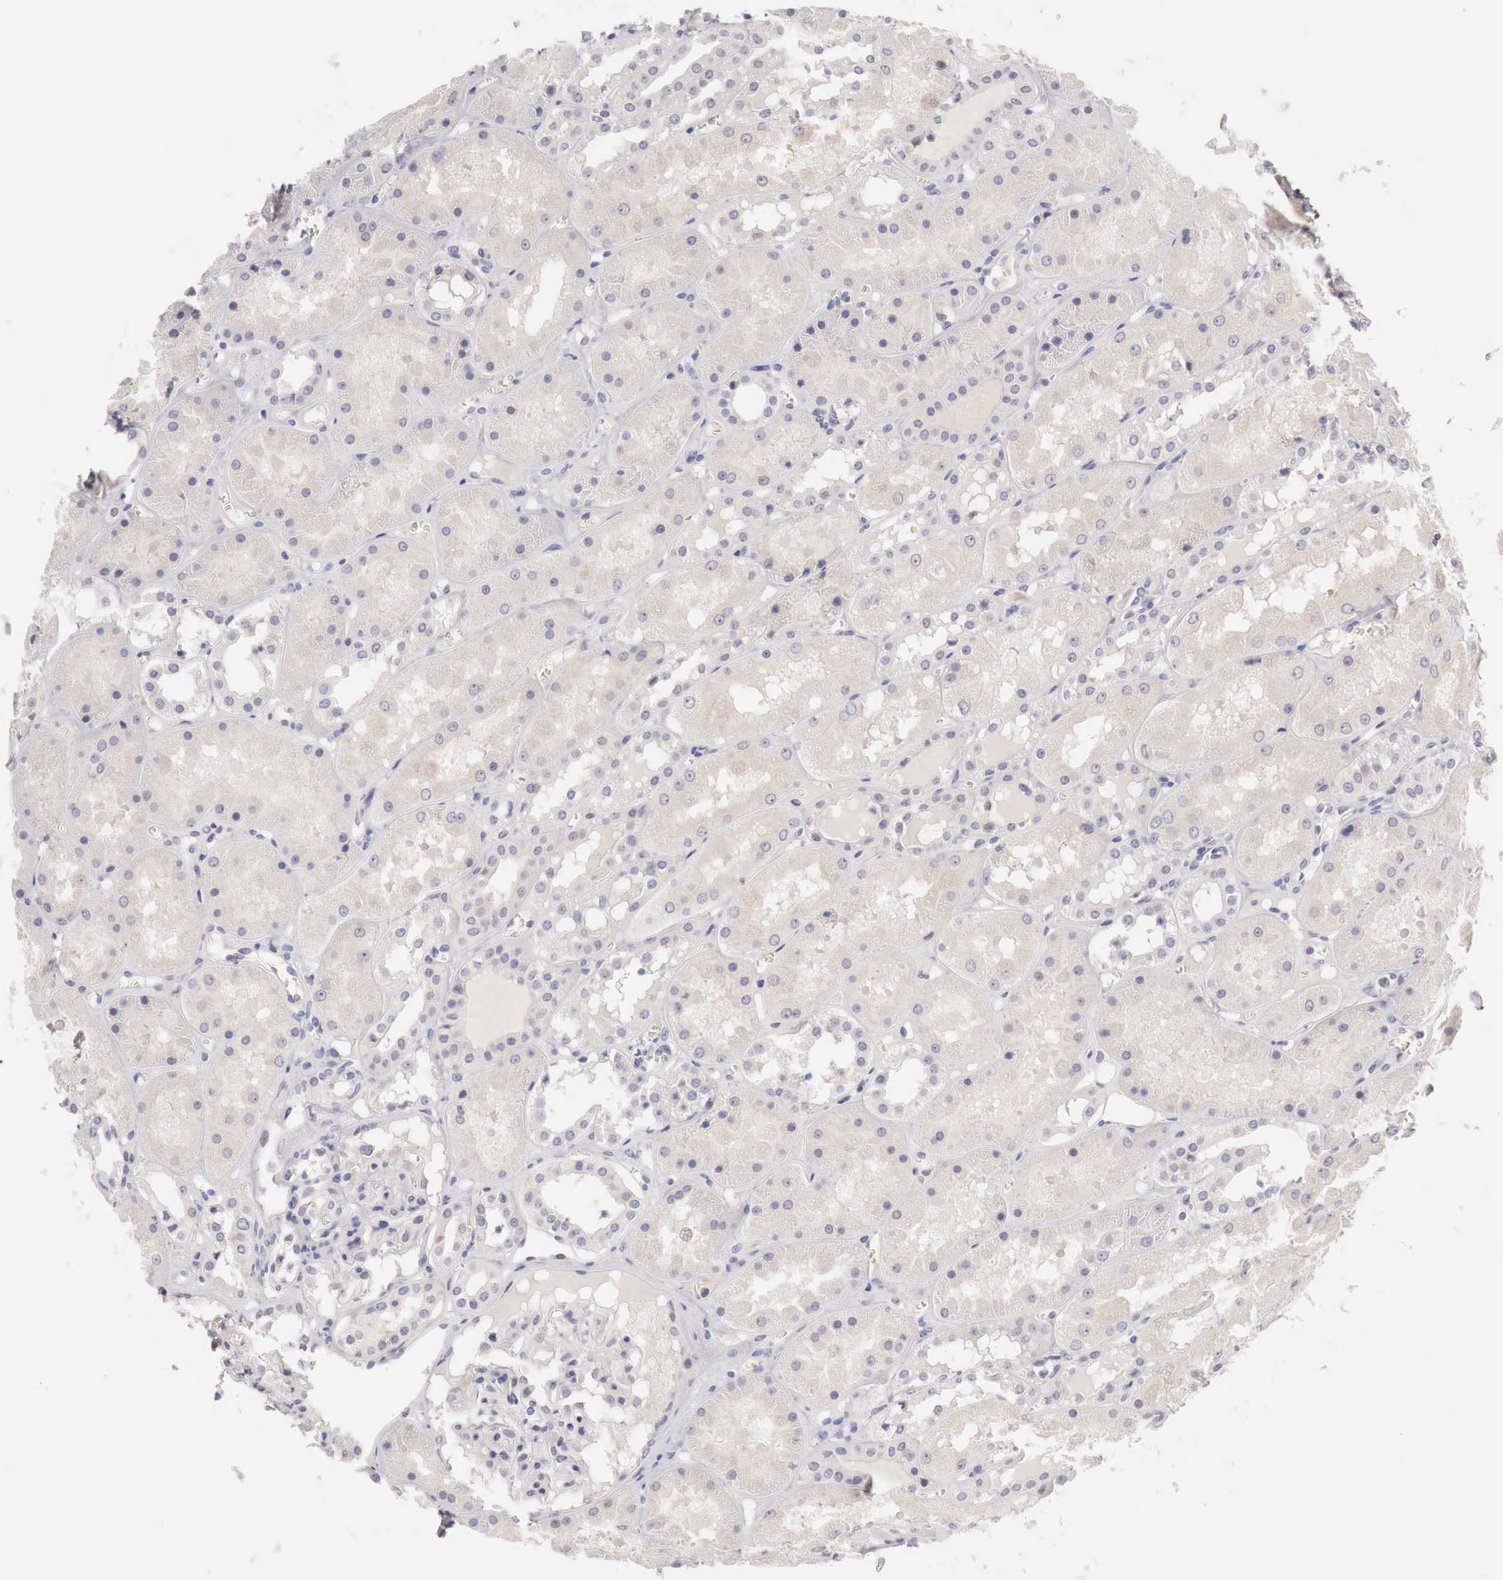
{"staining": {"intensity": "negative", "quantity": "none", "location": "none"}, "tissue": "kidney", "cell_type": "Cells in glomeruli", "image_type": "normal", "snomed": [{"axis": "morphology", "description": "Normal tissue, NOS"}, {"axis": "topography", "description": "Kidney"}], "caption": "An immunohistochemistry photomicrograph of normal kidney is shown. There is no staining in cells in glomeruli of kidney.", "gene": "GATA1", "patient": {"sex": "male", "age": 36}}